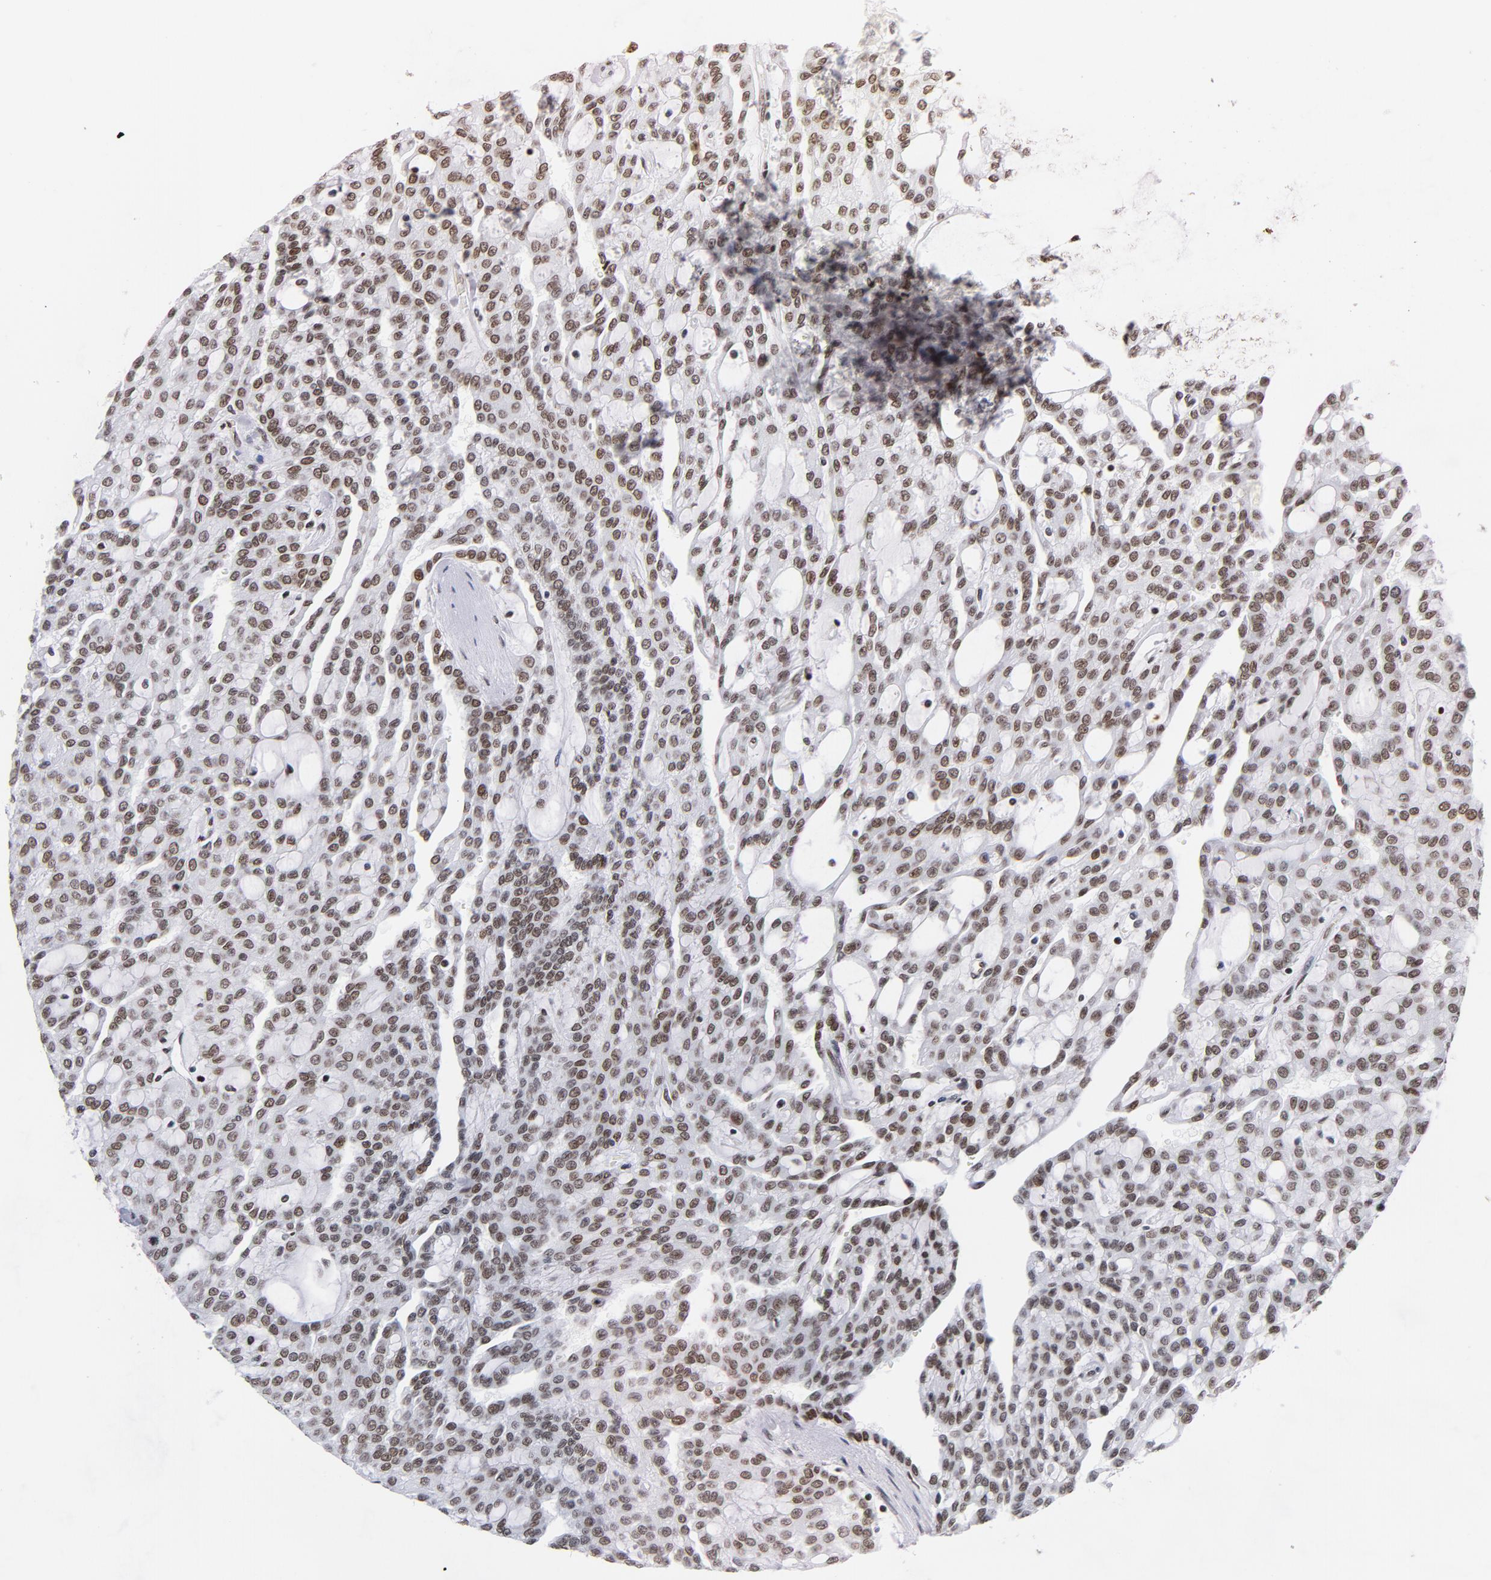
{"staining": {"intensity": "moderate", "quantity": ">75%", "location": "nuclear"}, "tissue": "renal cancer", "cell_type": "Tumor cells", "image_type": "cancer", "snomed": [{"axis": "morphology", "description": "Adenocarcinoma, NOS"}, {"axis": "topography", "description": "Kidney"}], "caption": "Immunohistochemistry (IHC) of human renal adenocarcinoma exhibits medium levels of moderate nuclear staining in approximately >75% of tumor cells.", "gene": "TOP2B", "patient": {"sex": "male", "age": 63}}